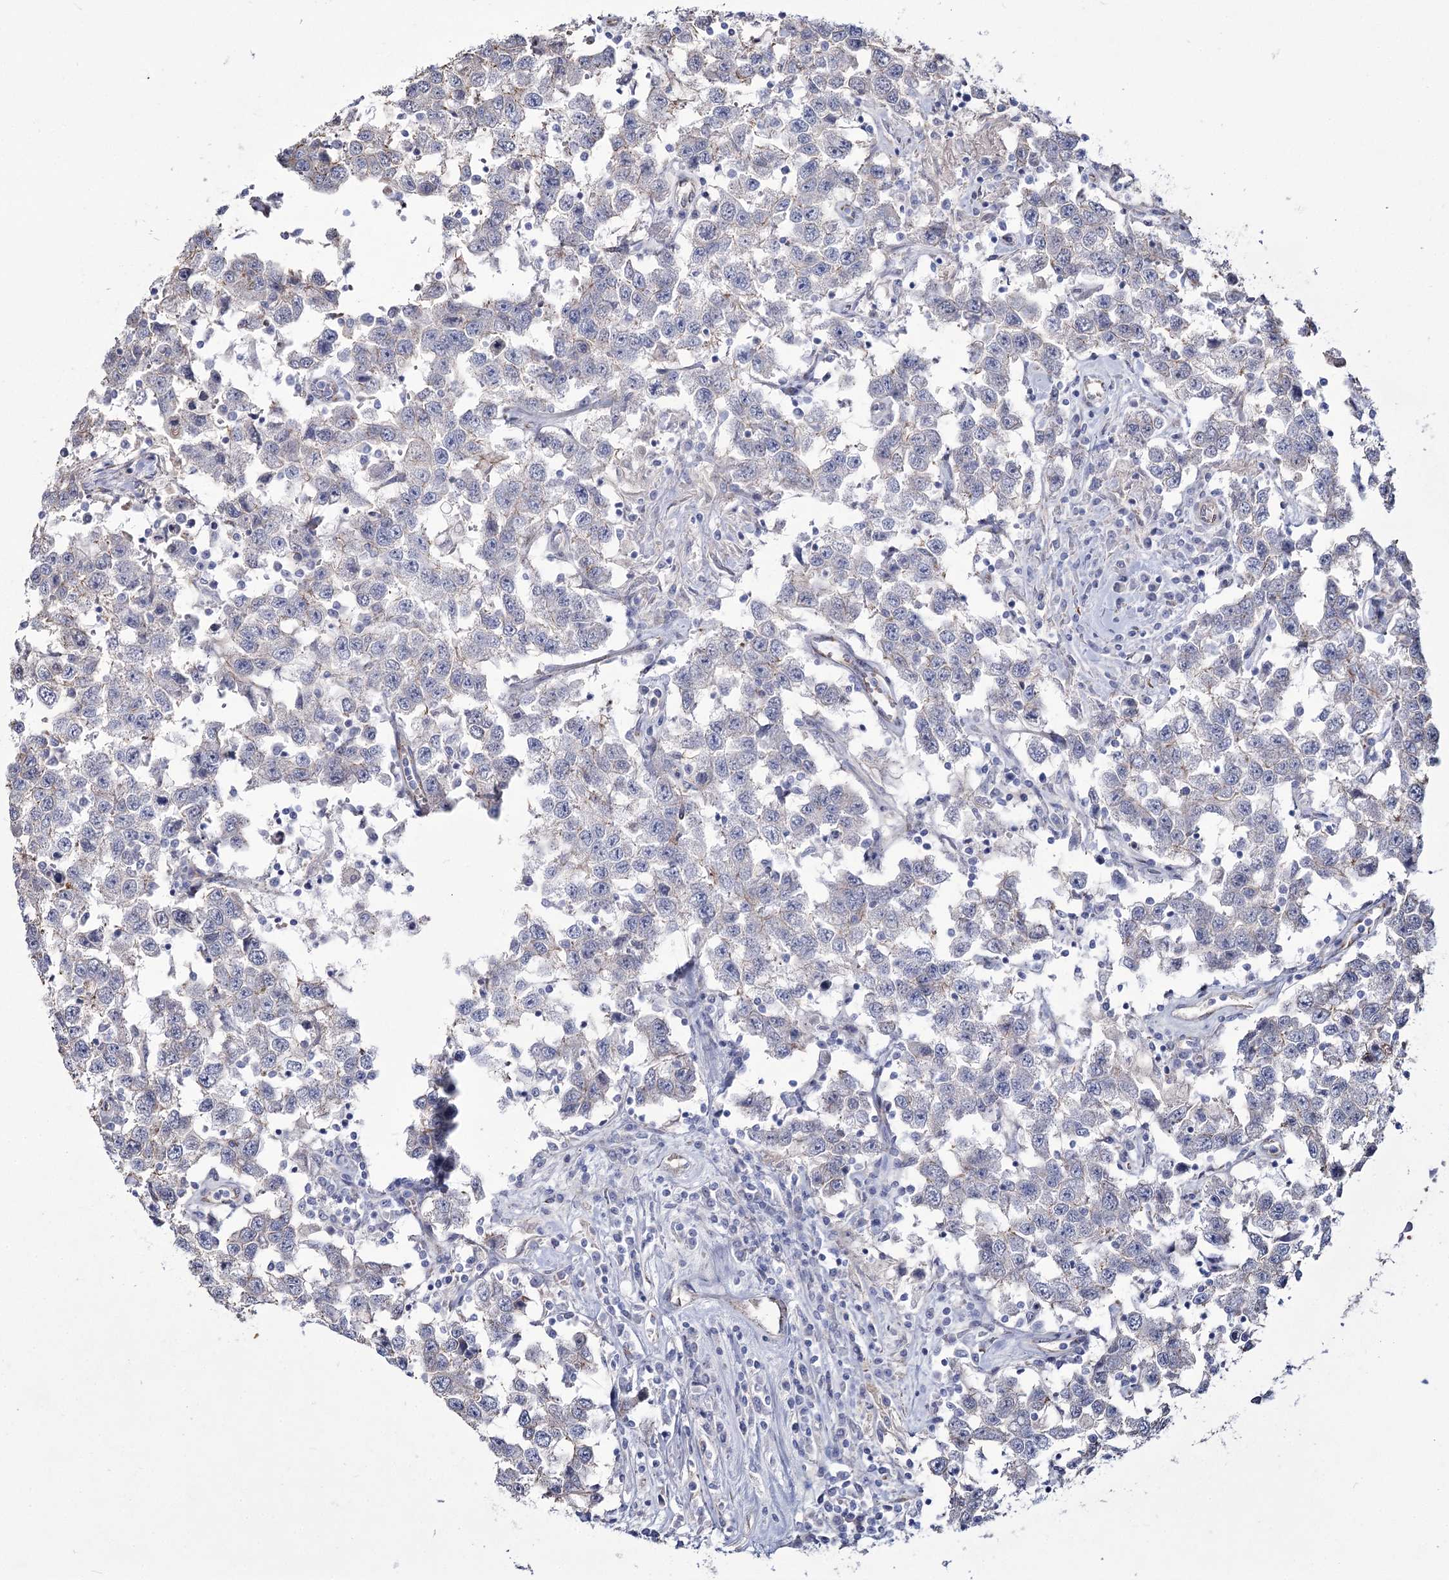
{"staining": {"intensity": "negative", "quantity": "none", "location": "none"}, "tissue": "testis cancer", "cell_type": "Tumor cells", "image_type": "cancer", "snomed": [{"axis": "morphology", "description": "Seminoma, NOS"}, {"axis": "topography", "description": "Testis"}], "caption": "Histopathology image shows no protein expression in tumor cells of testis cancer (seminoma) tissue. (Stains: DAB immunohistochemistry with hematoxylin counter stain, Microscopy: brightfield microscopy at high magnification).", "gene": "ME3", "patient": {"sex": "male", "age": 41}}